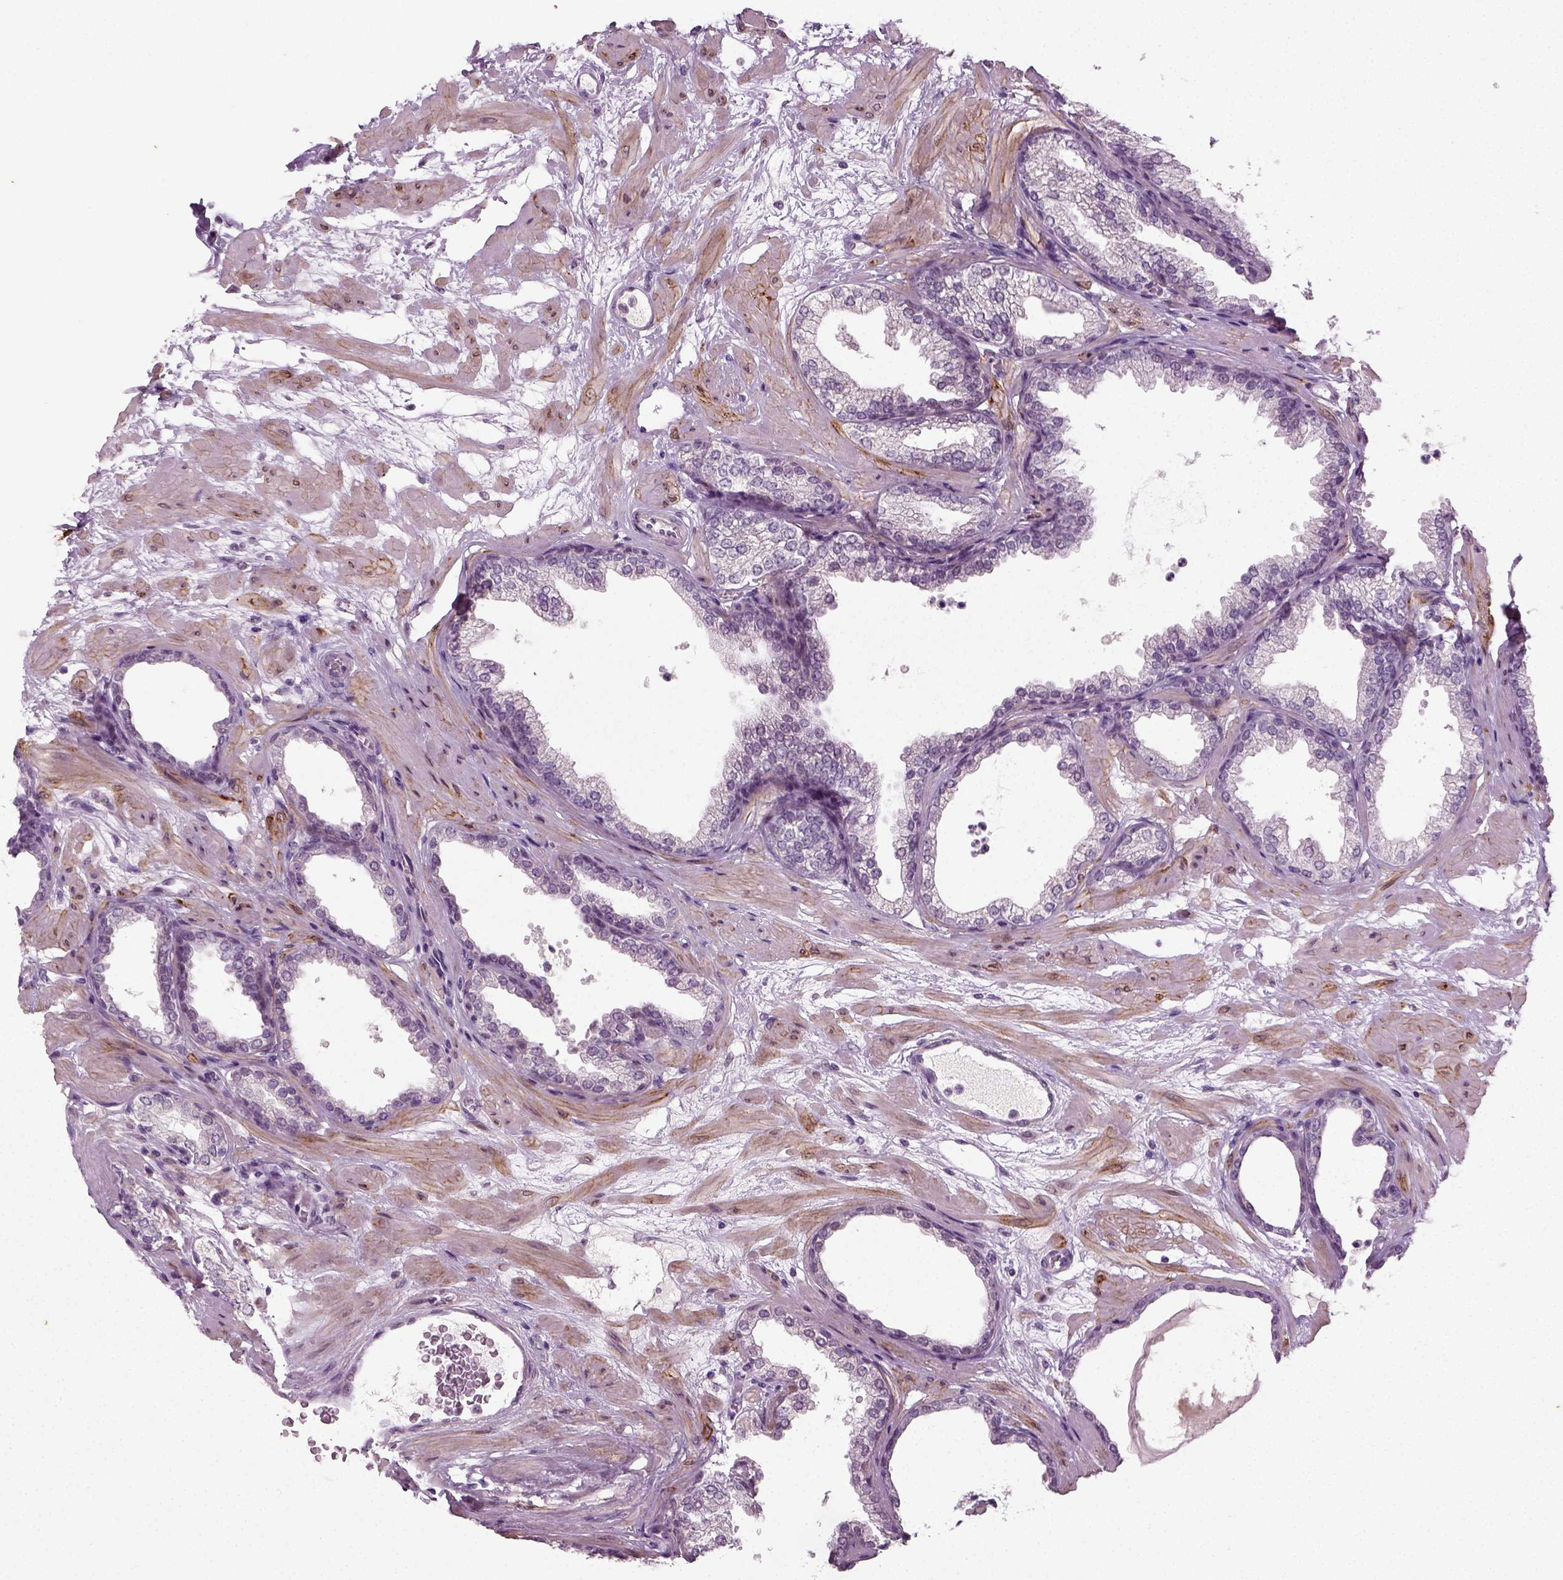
{"staining": {"intensity": "negative", "quantity": "none", "location": "none"}, "tissue": "prostate", "cell_type": "Glandular cells", "image_type": "normal", "snomed": [{"axis": "morphology", "description": "Normal tissue, NOS"}, {"axis": "topography", "description": "Prostate"}], "caption": "An immunohistochemistry (IHC) micrograph of unremarkable prostate is shown. There is no staining in glandular cells of prostate.", "gene": "SYNGAP1", "patient": {"sex": "male", "age": 37}}